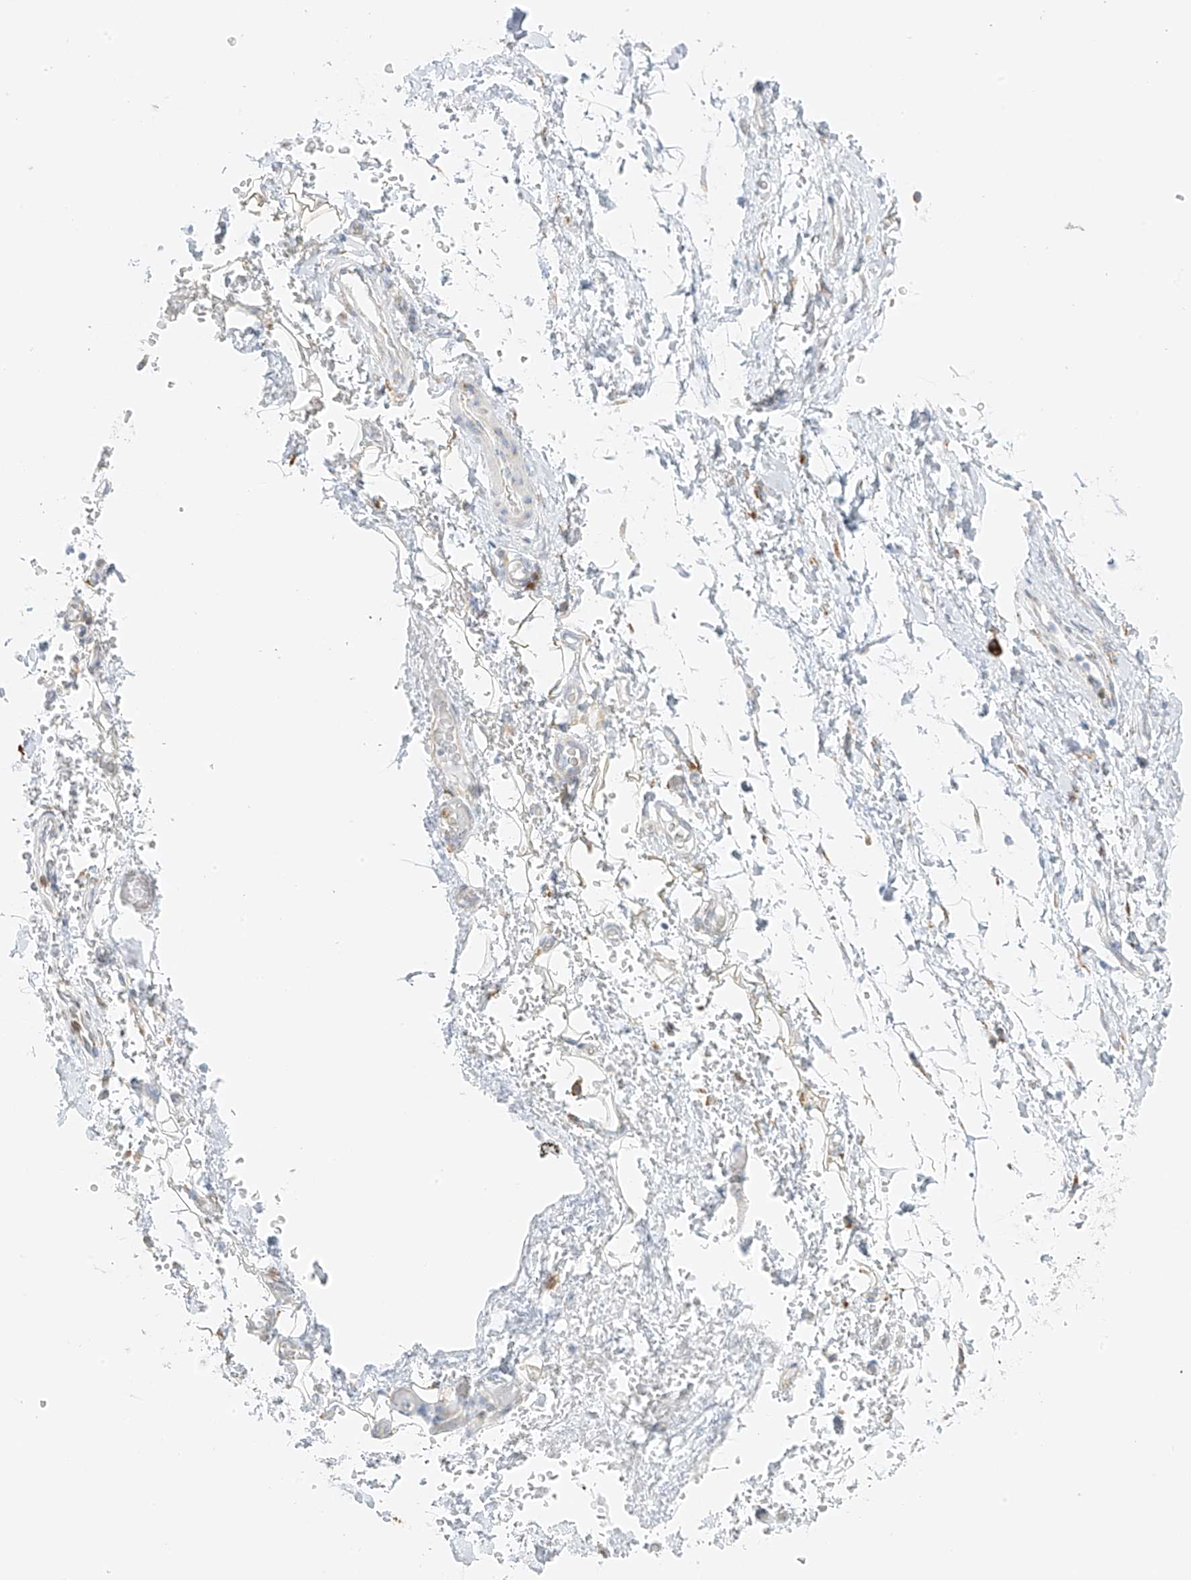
{"staining": {"intensity": "negative", "quantity": "none", "location": "none"}, "tissue": "adipose tissue", "cell_type": "Adipocytes", "image_type": "normal", "snomed": [{"axis": "morphology", "description": "Normal tissue, NOS"}, {"axis": "morphology", "description": "Adenocarcinoma, NOS"}, {"axis": "topography", "description": "Stomach, upper"}, {"axis": "topography", "description": "Peripheral nerve tissue"}], "caption": "IHC of benign human adipose tissue exhibits no expression in adipocytes. (Brightfield microscopy of DAB immunohistochemistry (IHC) at high magnification).", "gene": "LRRC59", "patient": {"sex": "male", "age": 62}}